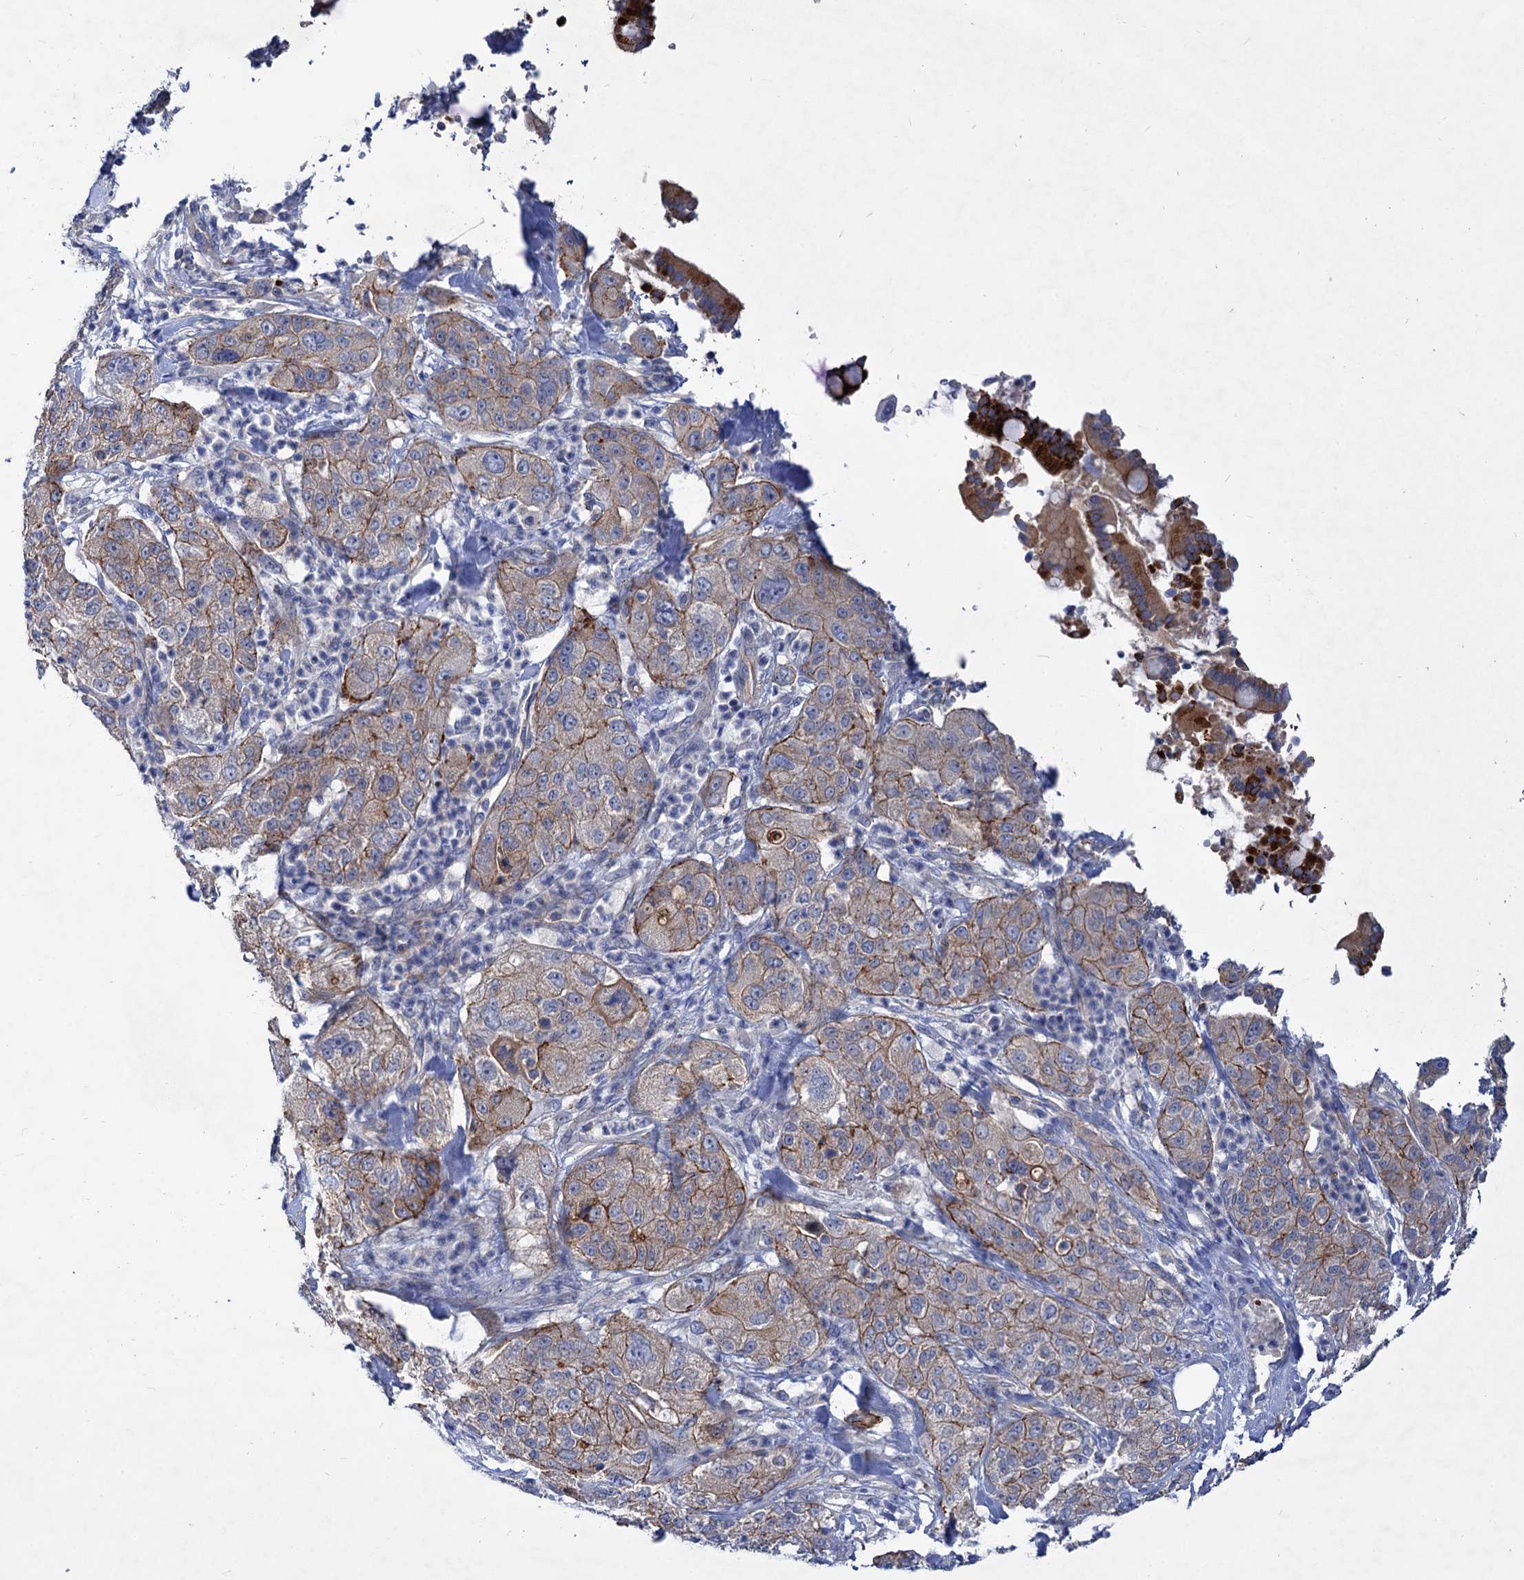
{"staining": {"intensity": "weak", "quantity": "25%-75%", "location": "cytoplasmic/membranous"}, "tissue": "pancreatic cancer", "cell_type": "Tumor cells", "image_type": "cancer", "snomed": [{"axis": "morphology", "description": "Adenocarcinoma, NOS"}, {"axis": "topography", "description": "Pancreas"}], "caption": "This is an image of IHC staining of pancreatic adenocarcinoma, which shows weak expression in the cytoplasmic/membranous of tumor cells.", "gene": "NUDCD2", "patient": {"sex": "female", "age": 78}}